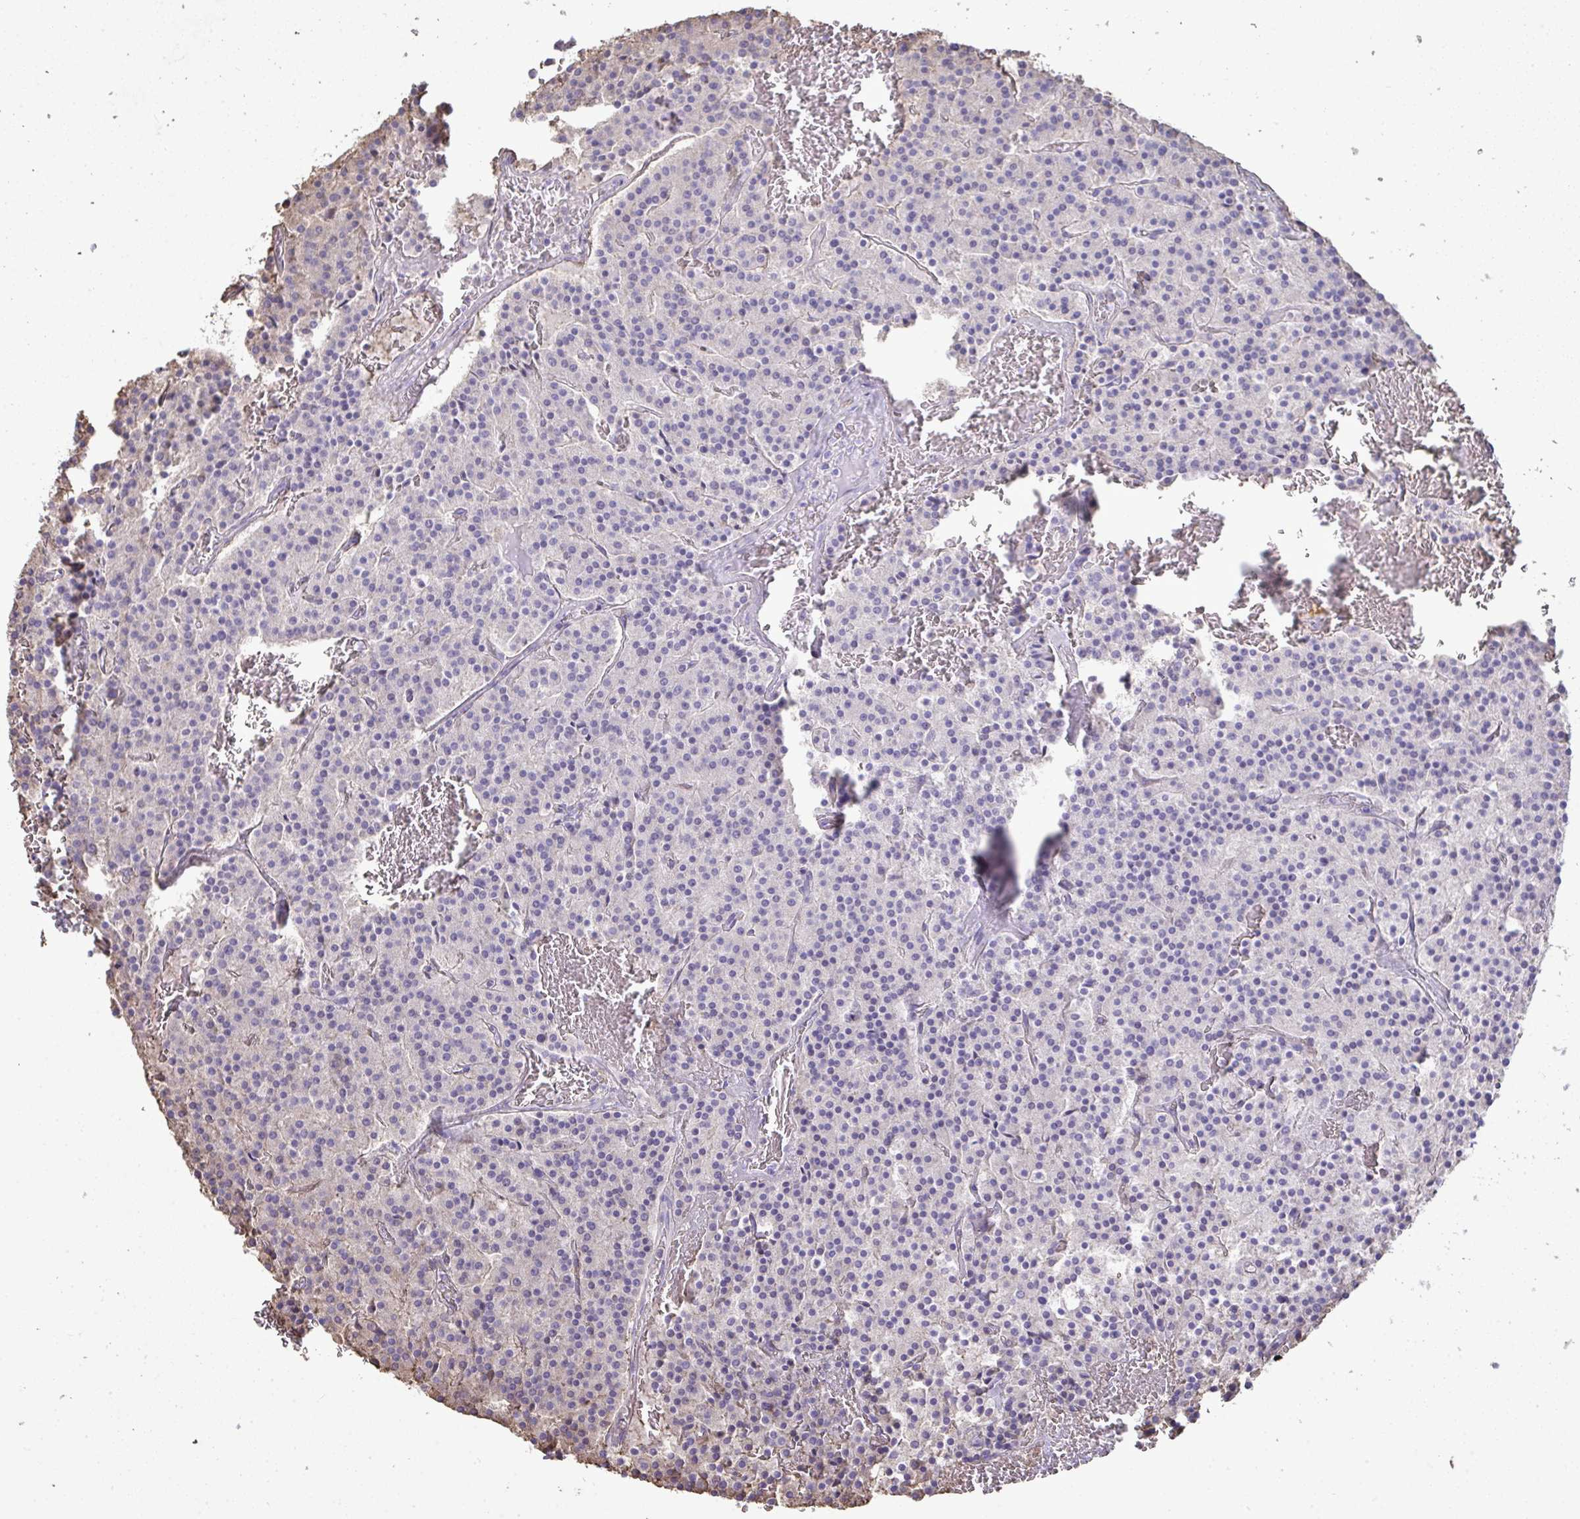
{"staining": {"intensity": "negative", "quantity": "none", "location": "none"}, "tissue": "carcinoid", "cell_type": "Tumor cells", "image_type": "cancer", "snomed": [{"axis": "morphology", "description": "Carcinoid, malignant, NOS"}, {"axis": "topography", "description": "Lung"}], "caption": "Carcinoid was stained to show a protein in brown. There is no significant expression in tumor cells. (DAB (3,3'-diaminobenzidine) immunohistochemistry (IHC) with hematoxylin counter stain).", "gene": "ANXA5", "patient": {"sex": "male", "age": 70}}